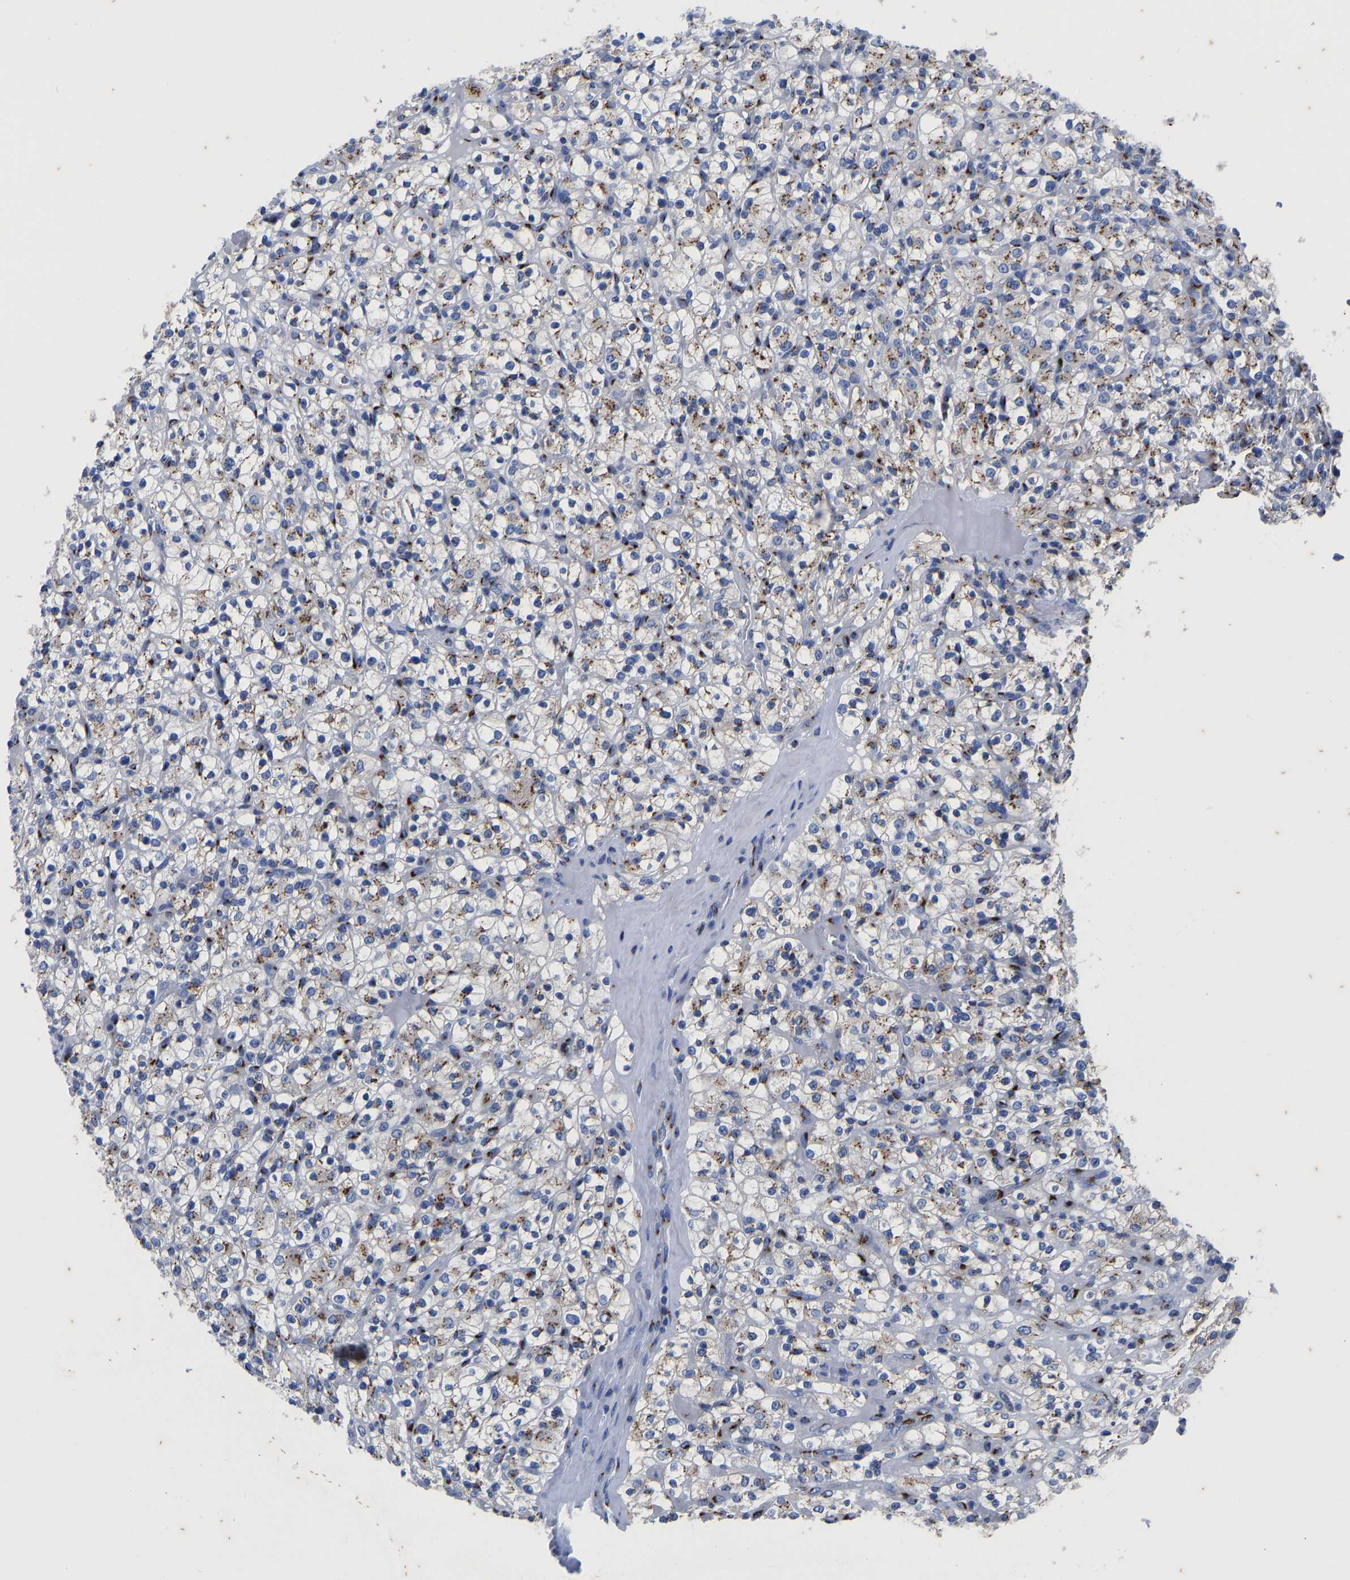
{"staining": {"intensity": "moderate", "quantity": "25%-75%", "location": "cytoplasmic/membranous"}, "tissue": "renal cancer", "cell_type": "Tumor cells", "image_type": "cancer", "snomed": [{"axis": "morphology", "description": "Normal tissue, NOS"}, {"axis": "morphology", "description": "Adenocarcinoma, NOS"}, {"axis": "topography", "description": "Kidney"}], "caption": "A high-resolution histopathology image shows immunohistochemistry (IHC) staining of renal adenocarcinoma, which exhibits moderate cytoplasmic/membranous expression in about 25%-75% of tumor cells.", "gene": "TMEM87A", "patient": {"sex": "female", "age": 72}}